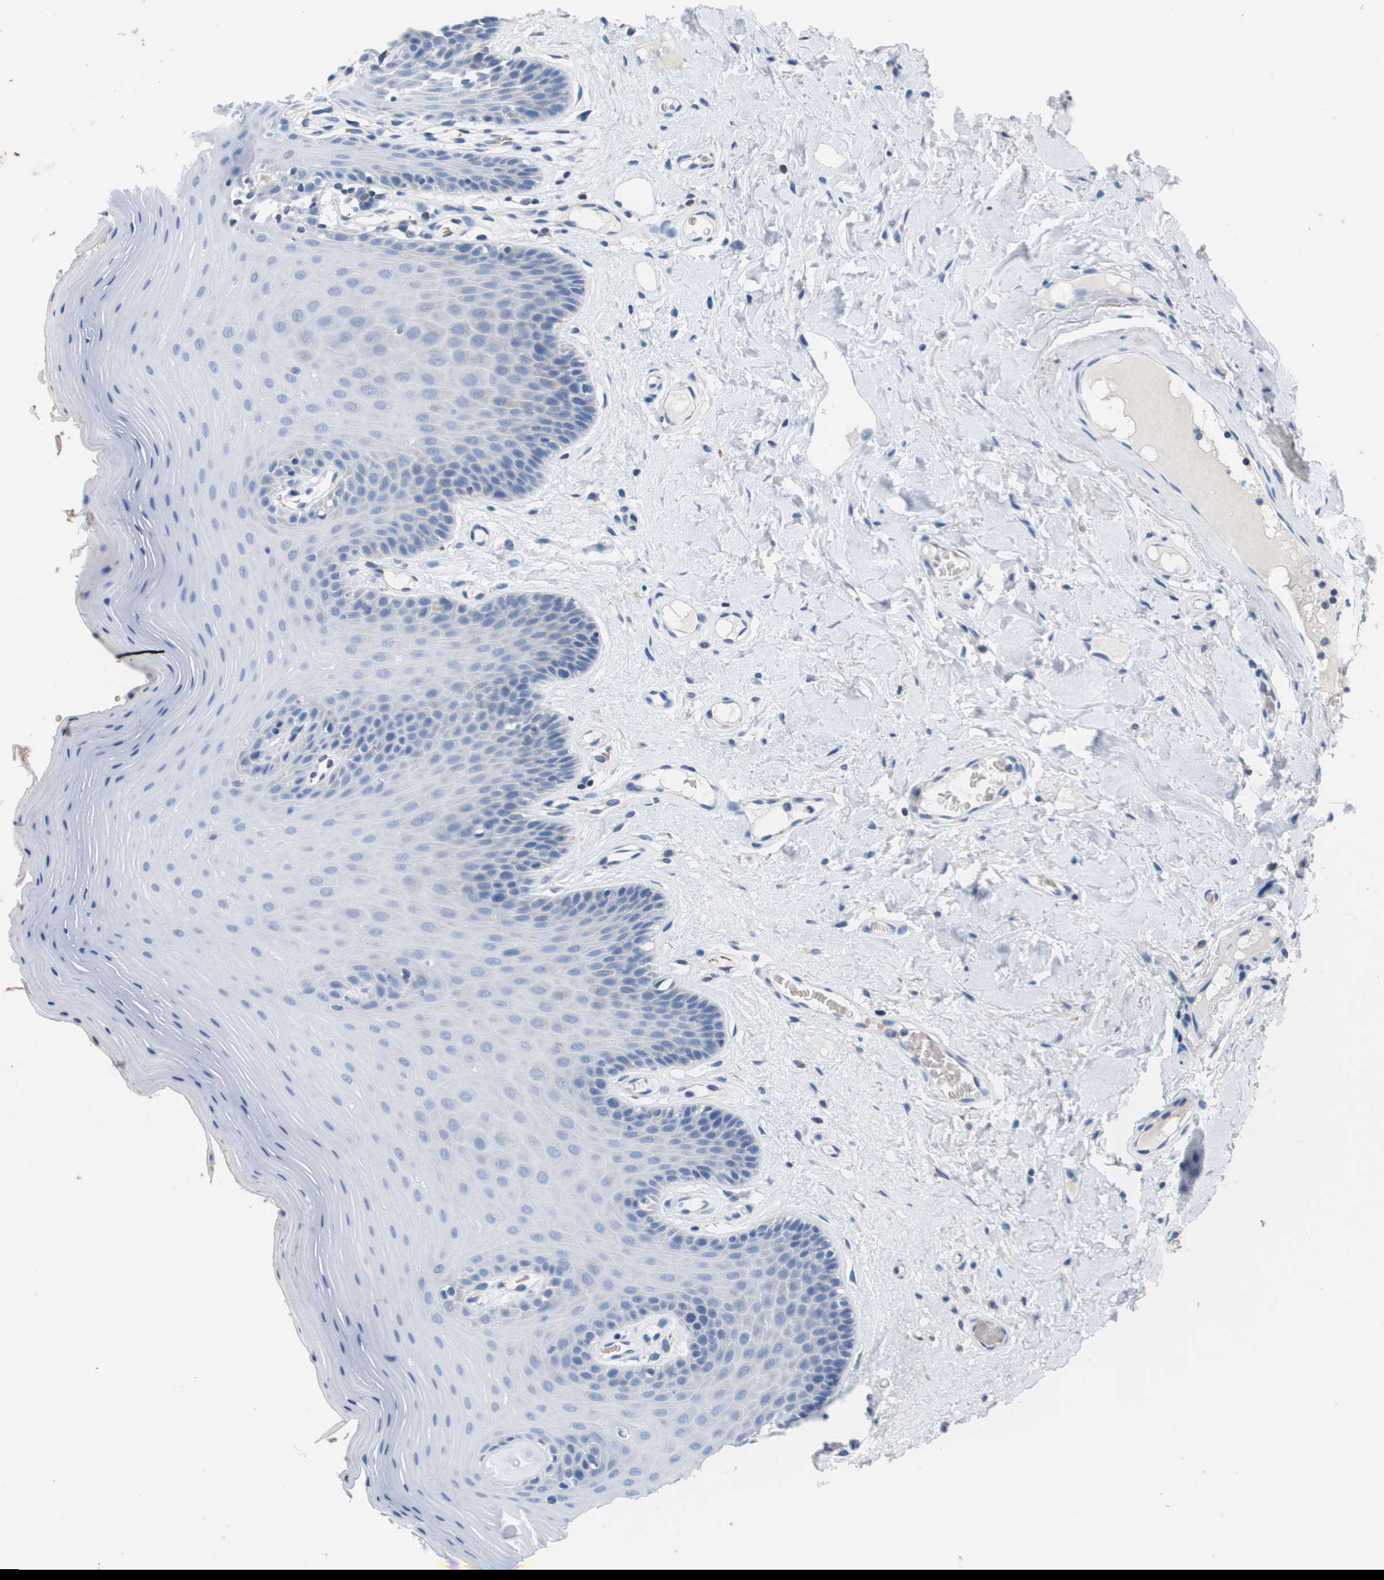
{"staining": {"intensity": "negative", "quantity": "none", "location": "none"}, "tissue": "oral mucosa", "cell_type": "Squamous epithelial cells", "image_type": "normal", "snomed": [{"axis": "morphology", "description": "Normal tissue, NOS"}, {"axis": "morphology", "description": "Squamous cell carcinoma, NOS"}, {"axis": "topography", "description": "Skeletal muscle"}, {"axis": "topography", "description": "Adipose tissue"}, {"axis": "topography", "description": "Vascular tissue"}, {"axis": "topography", "description": "Oral tissue"}, {"axis": "topography", "description": "Peripheral nerve tissue"}, {"axis": "topography", "description": "Head-Neck"}], "caption": "Photomicrograph shows no protein positivity in squamous epithelial cells of unremarkable oral mucosa. (Brightfield microscopy of DAB (3,3'-diaminobenzidine) IHC at high magnification).", "gene": "ATP5F1B", "patient": {"sex": "male", "age": 71}}